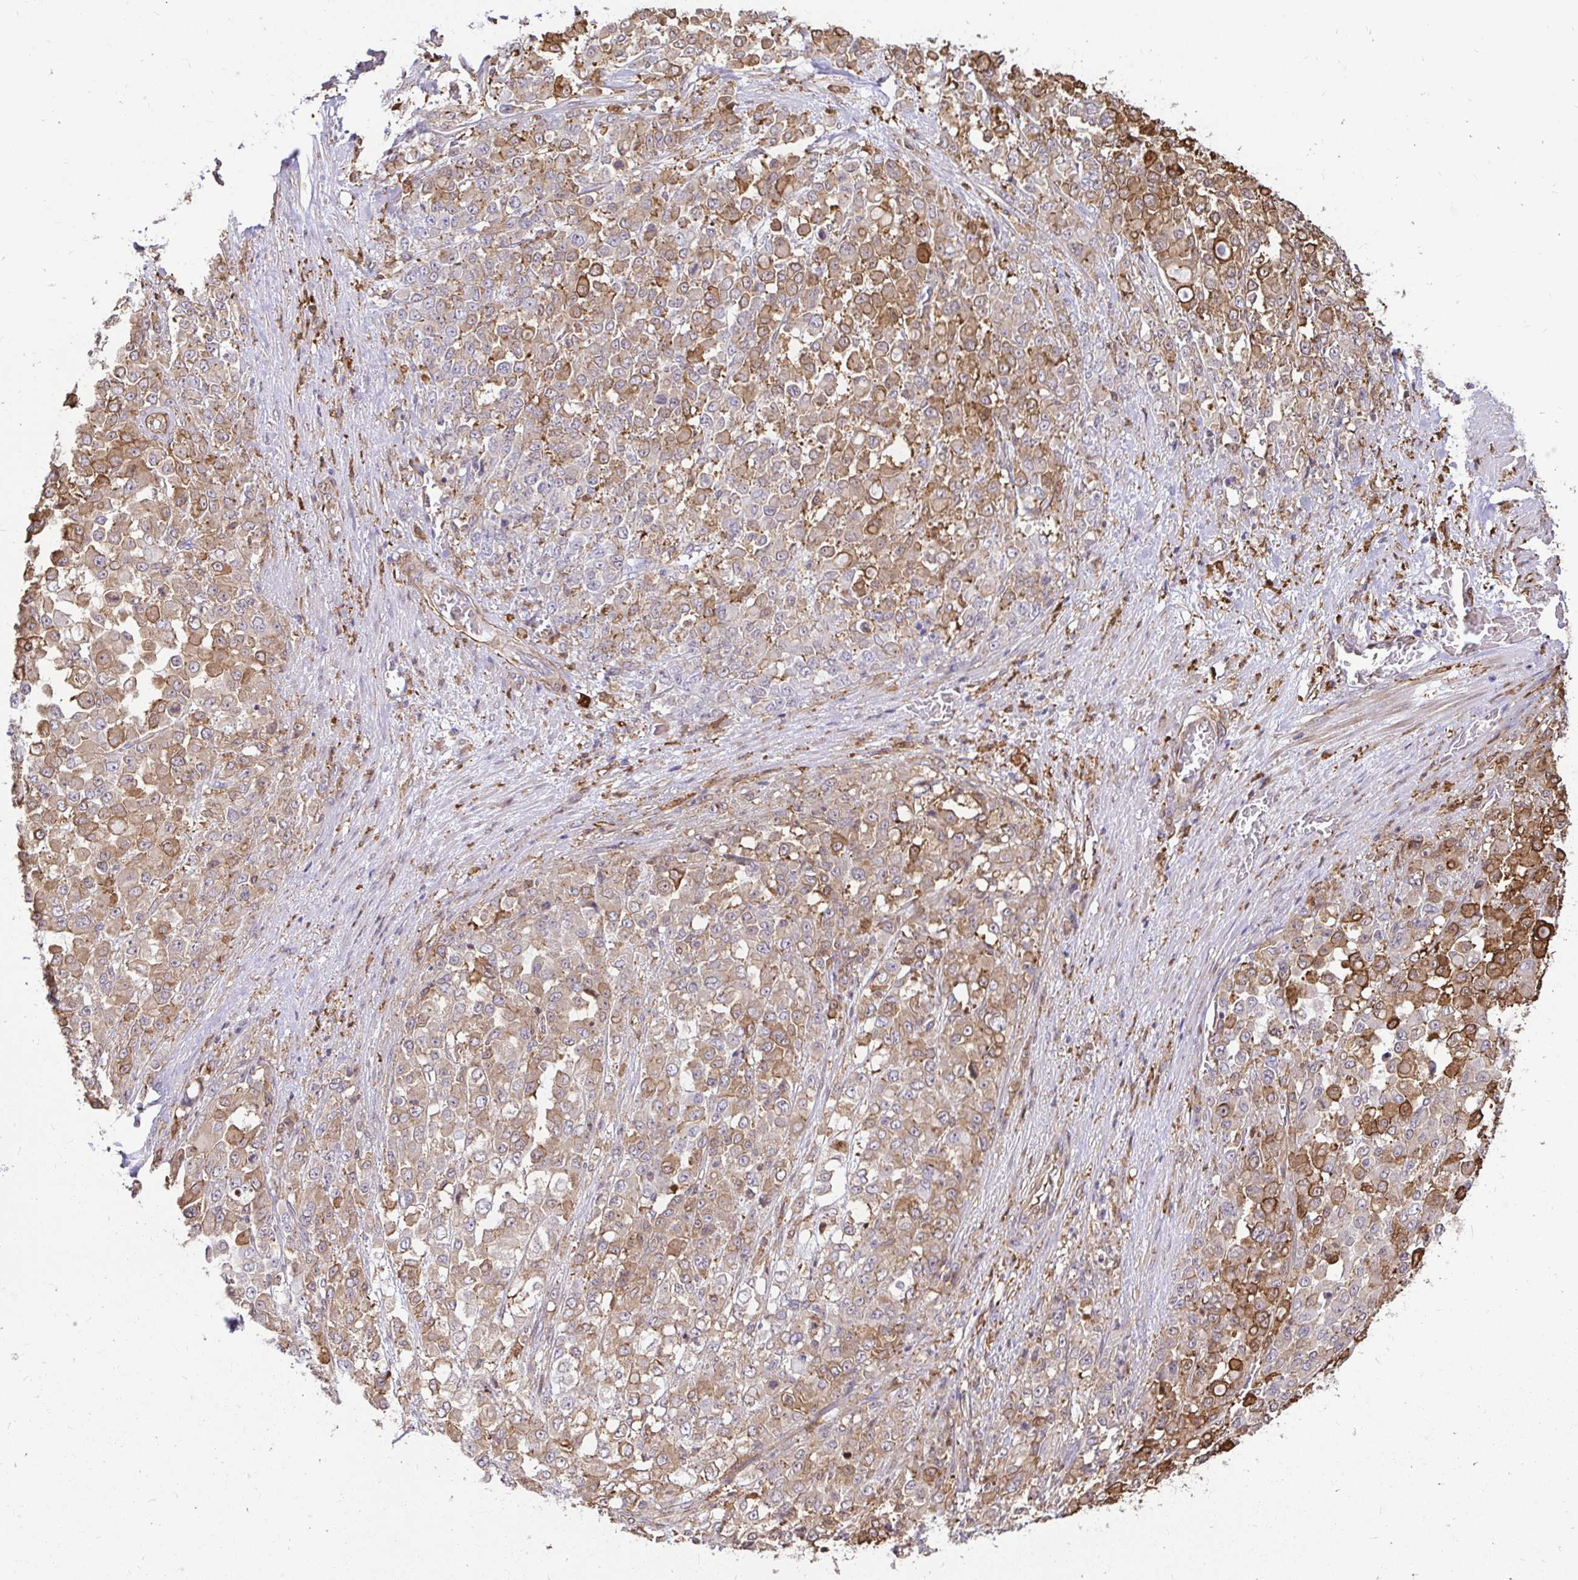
{"staining": {"intensity": "moderate", "quantity": ">75%", "location": "cytoplasmic/membranous"}, "tissue": "stomach cancer", "cell_type": "Tumor cells", "image_type": "cancer", "snomed": [{"axis": "morphology", "description": "Adenocarcinoma, NOS"}, {"axis": "topography", "description": "Stomach"}], "caption": "Approximately >75% of tumor cells in adenocarcinoma (stomach) reveal moderate cytoplasmic/membranous protein staining as visualized by brown immunohistochemical staining.", "gene": "GSN", "patient": {"sex": "female", "age": 76}}